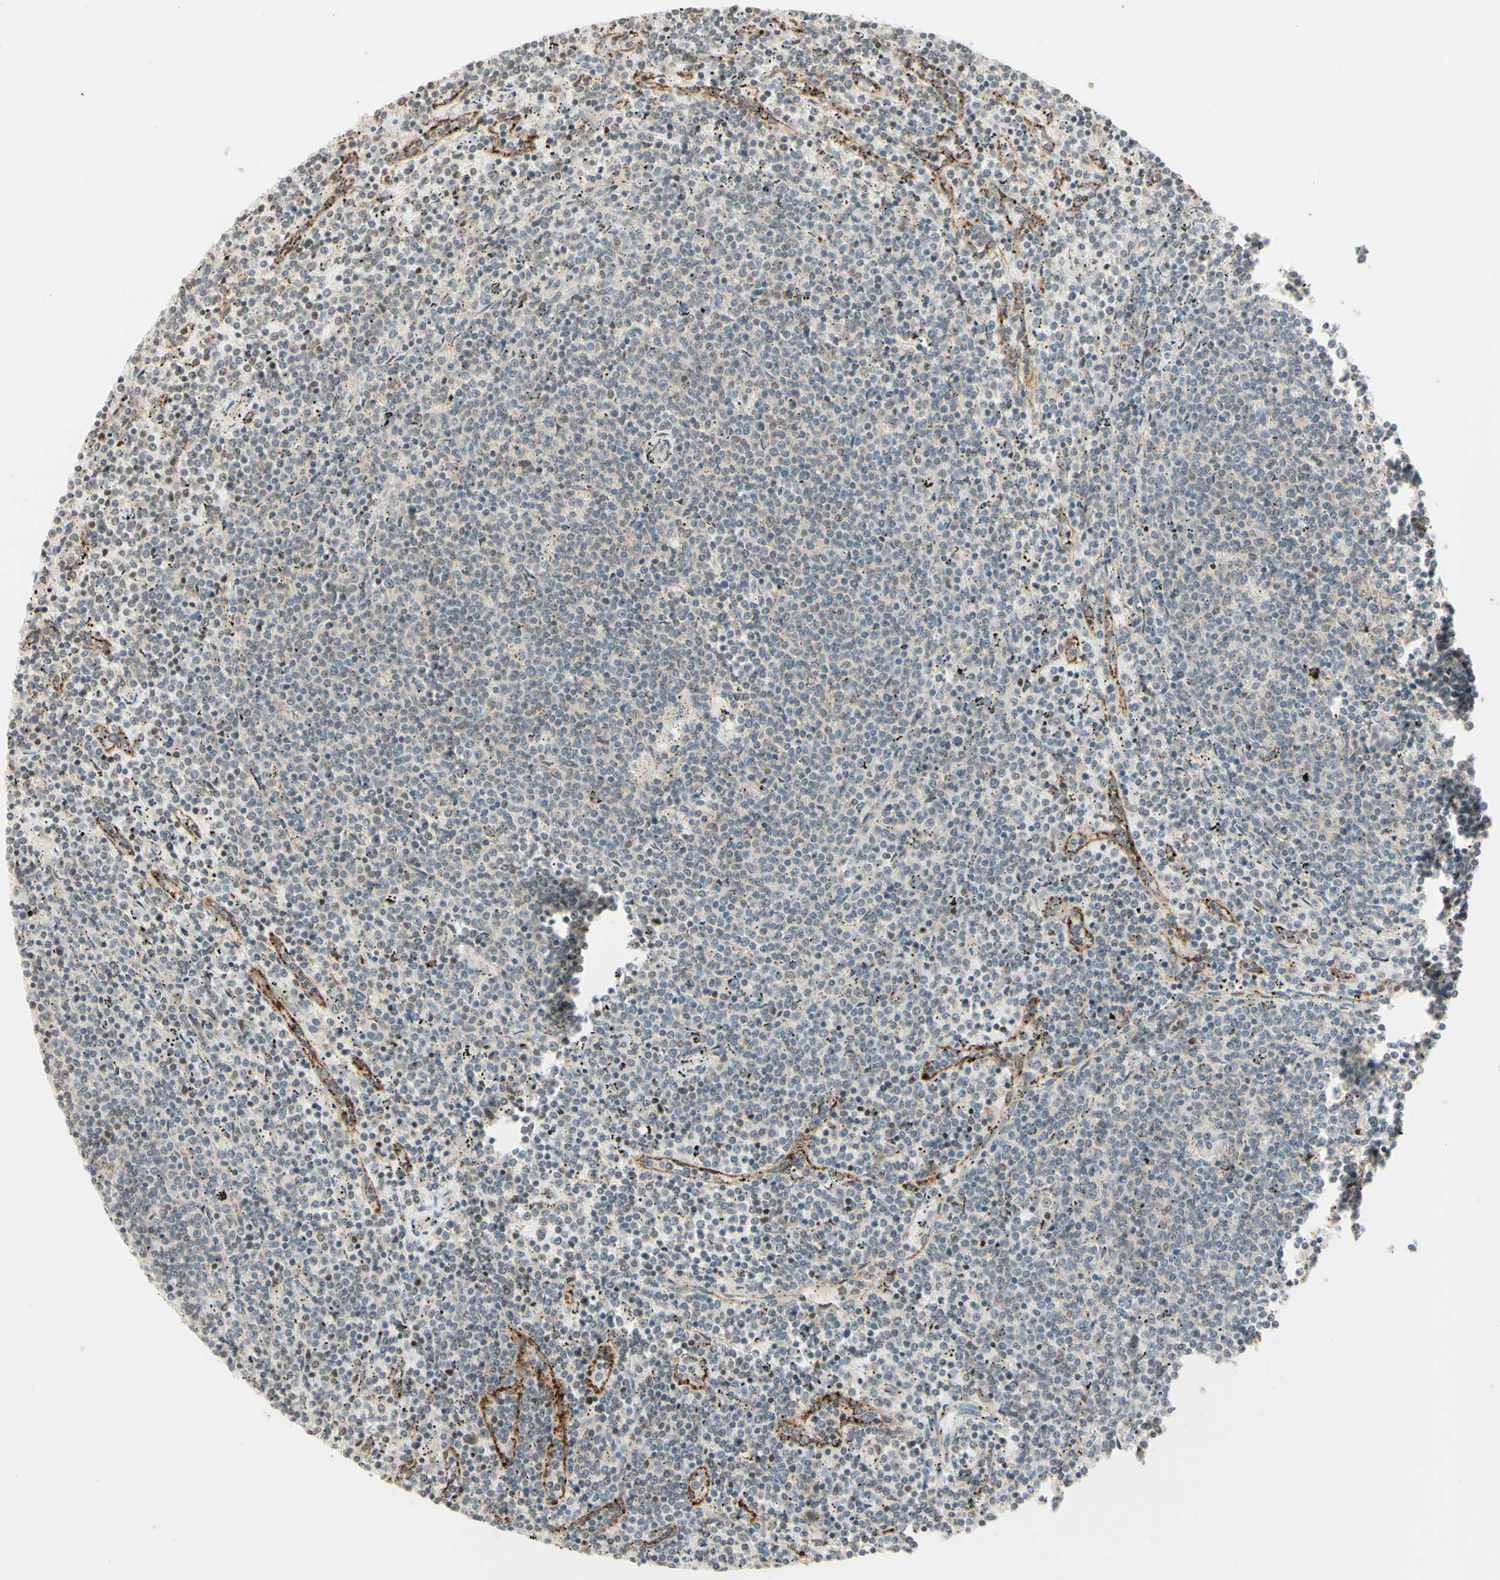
{"staining": {"intensity": "negative", "quantity": "none", "location": "none"}, "tissue": "lymphoma", "cell_type": "Tumor cells", "image_type": "cancer", "snomed": [{"axis": "morphology", "description": "Malignant lymphoma, non-Hodgkin's type, Low grade"}, {"axis": "topography", "description": "Spleen"}], "caption": "Tumor cells show no significant protein staining in lymphoma.", "gene": "ZW10", "patient": {"sex": "female", "age": 50}}